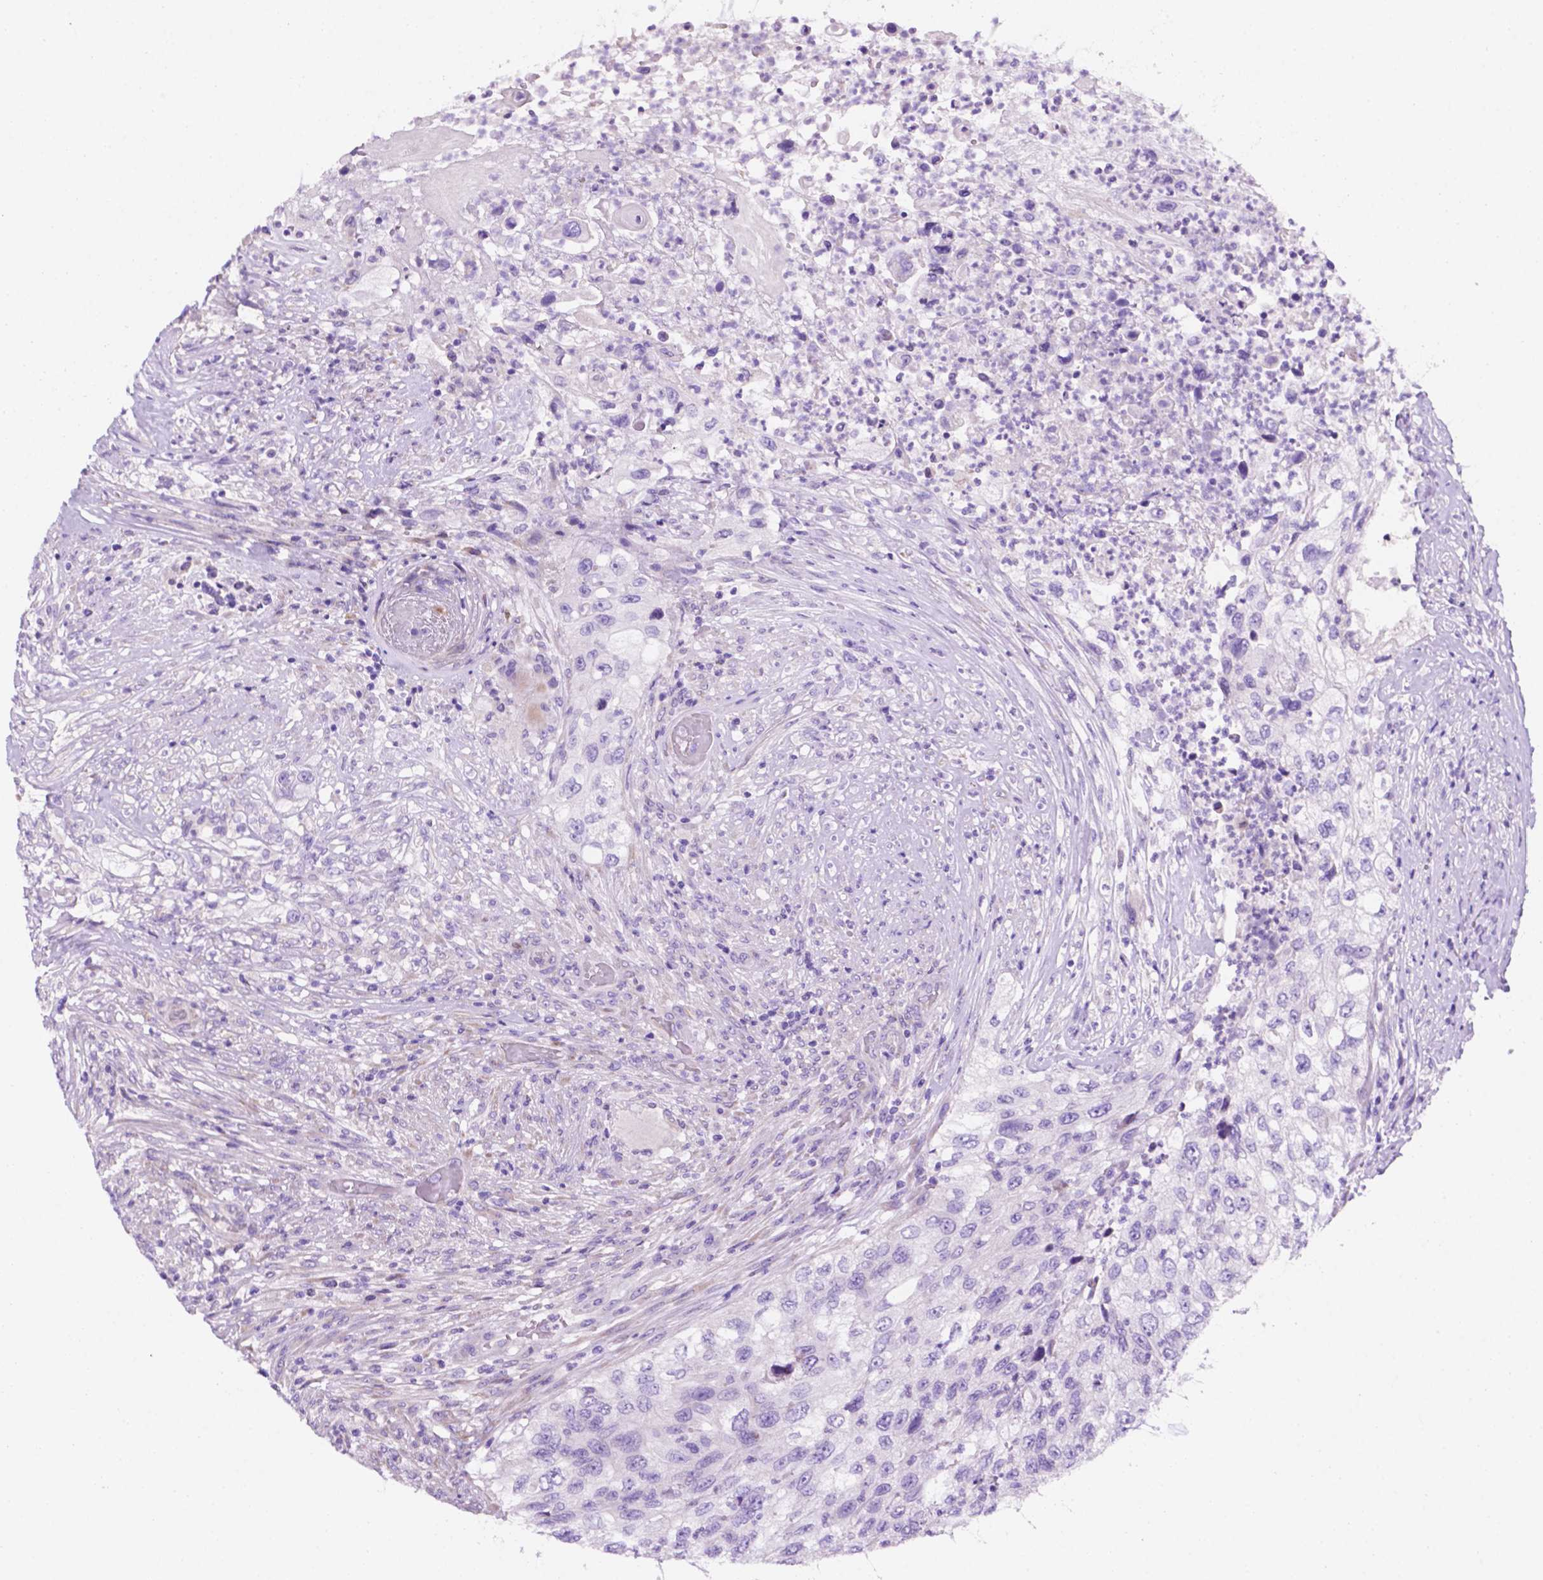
{"staining": {"intensity": "negative", "quantity": "none", "location": "none"}, "tissue": "urothelial cancer", "cell_type": "Tumor cells", "image_type": "cancer", "snomed": [{"axis": "morphology", "description": "Urothelial carcinoma, High grade"}, {"axis": "topography", "description": "Urinary bladder"}], "caption": "DAB immunohistochemical staining of human high-grade urothelial carcinoma shows no significant expression in tumor cells.", "gene": "CEACAM7", "patient": {"sex": "female", "age": 60}}